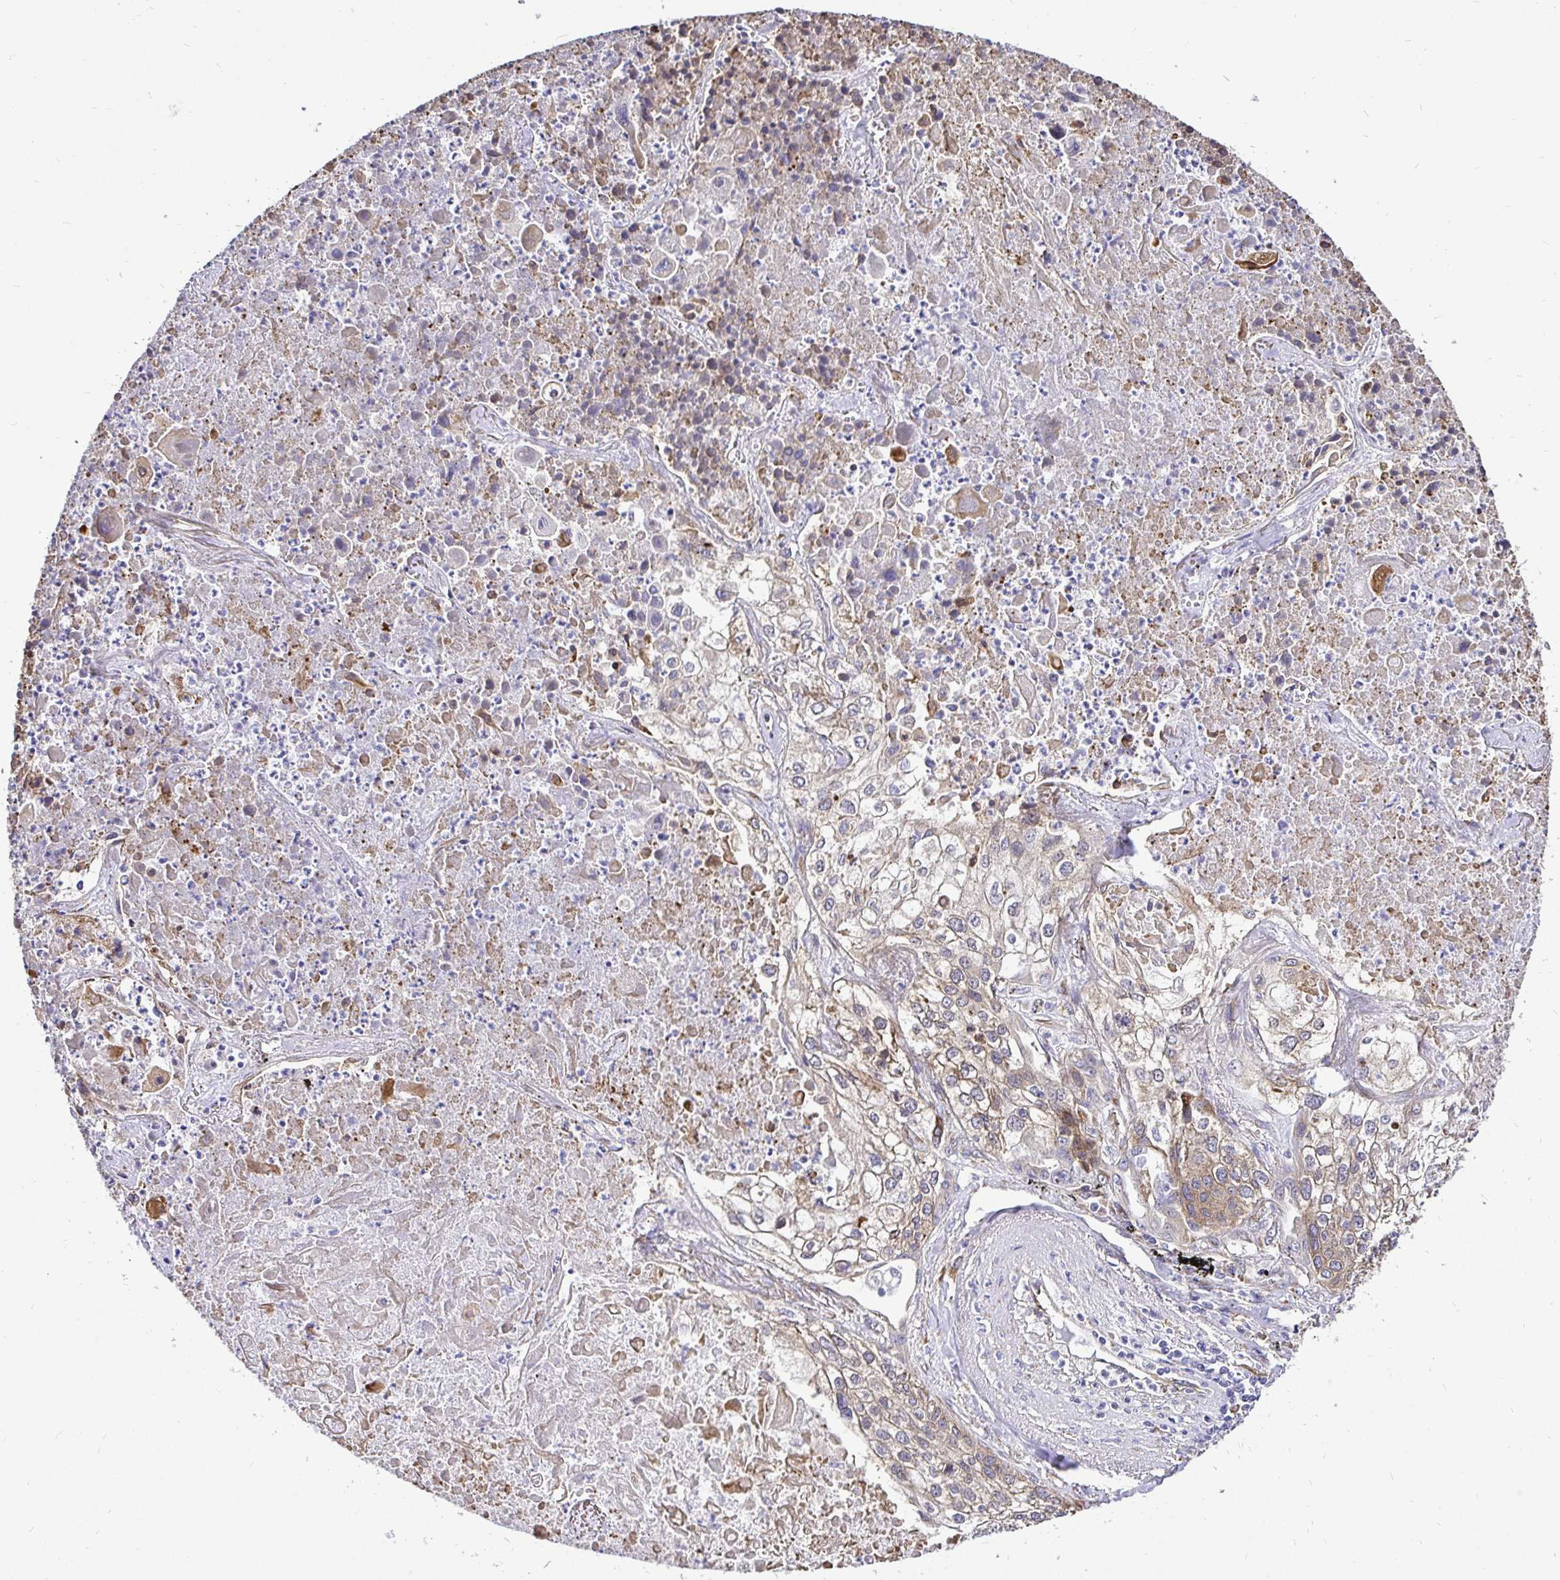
{"staining": {"intensity": "weak", "quantity": "25%-75%", "location": "cytoplasmic/membranous"}, "tissue": "lung cancer", "cell_type": "Tumor cells", "image_type": "cancer", "snomed": [{"axis": "morphology", "description": "Squamous cell carcinoma, NOS"}, {"axis": "topography", "description": "Lung"}], "caption": "Tumor cells exhibit weak cytoplasmic/membranous expression in approximately 25%-75% of cells in squamous cell carcinoma (lung). Nuclei are stained in blue.", "gene": "CCDC122", "patient": {"sex": "male", "age": 74}}